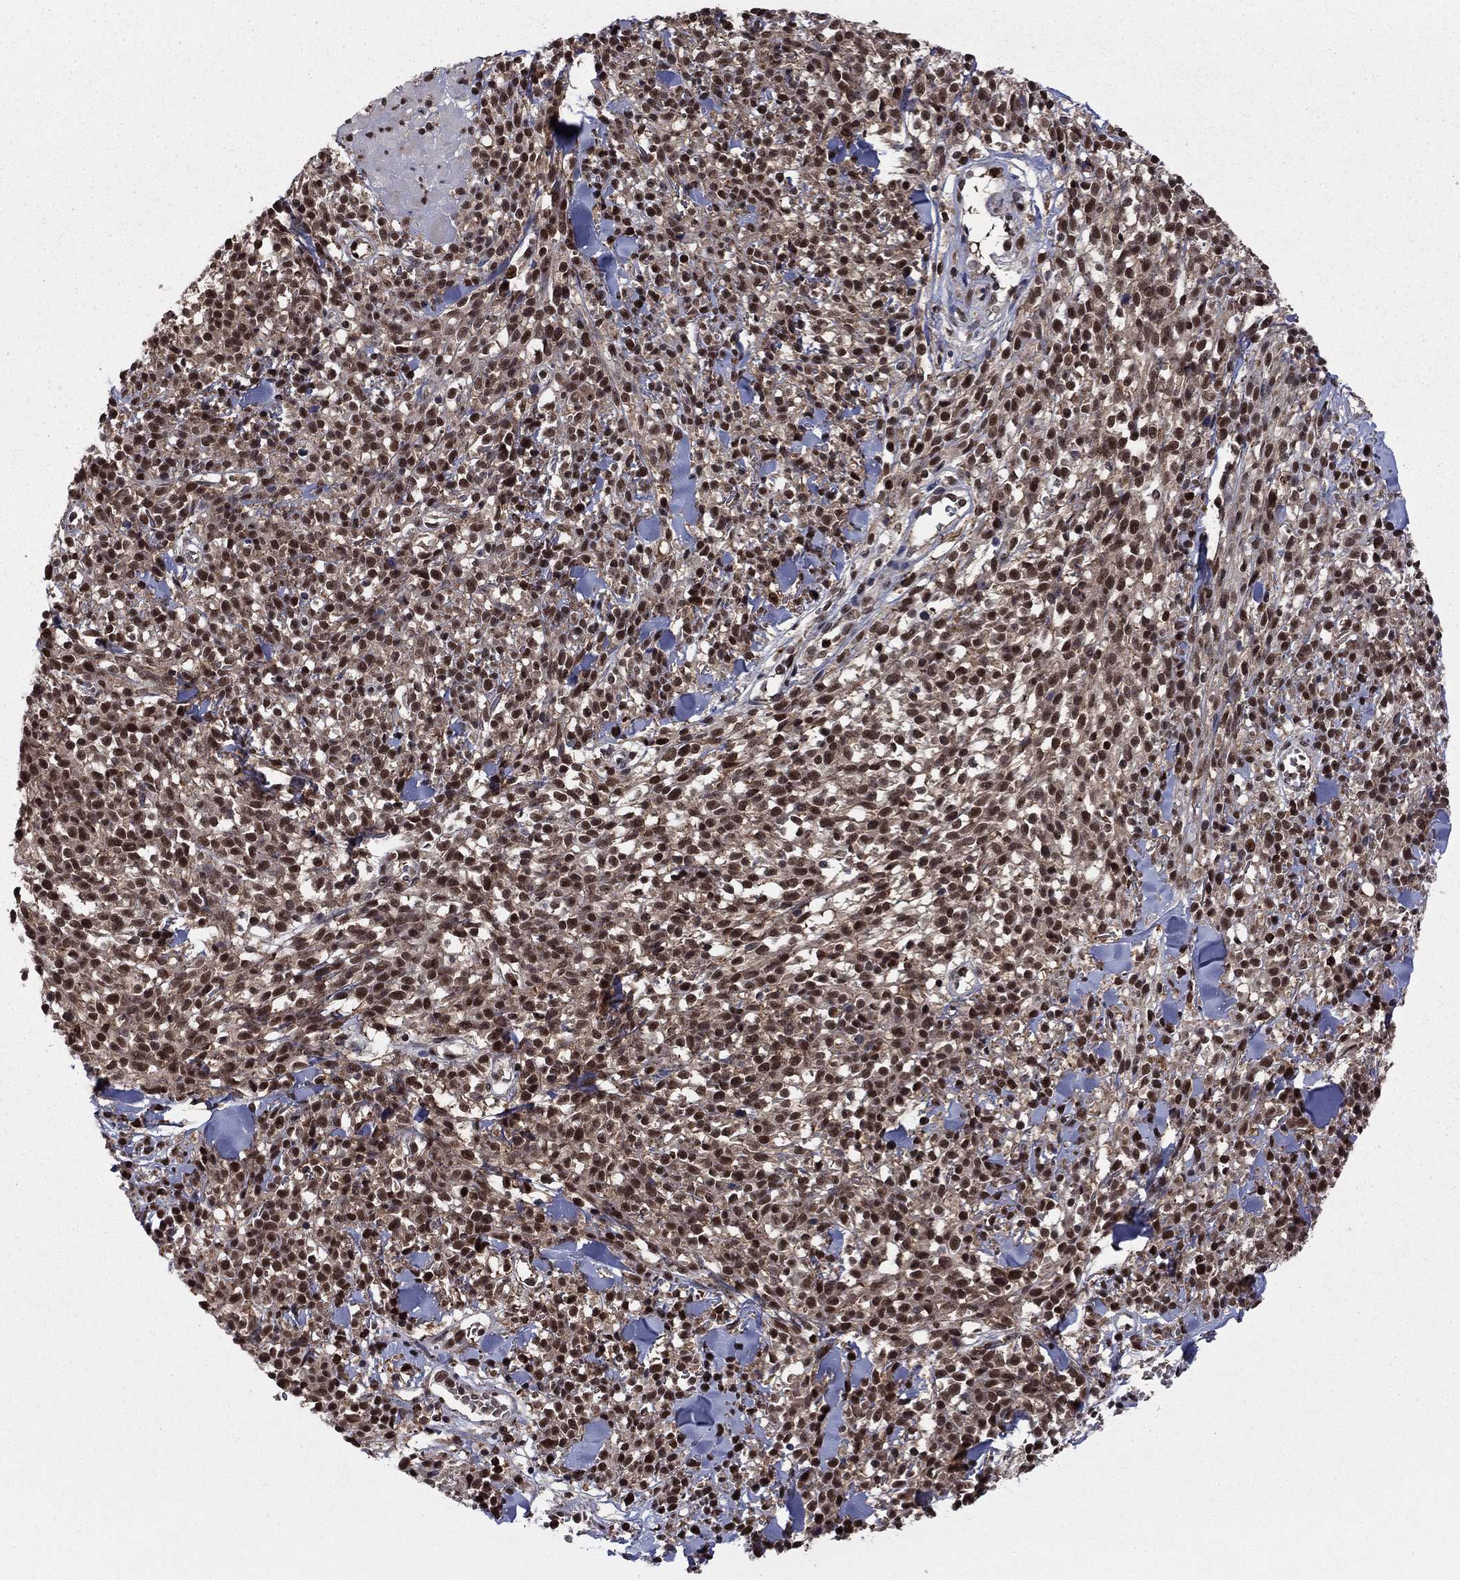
{"staining": {"intensity": "strong", "quantity": ">75%", "location": "nuclear"}, "tissue": "melanoma", "cell_type": "Tumor cells", "image_type": "cancer", "snomed": [{"axis": "morphology", "description": "Malignant melanoma, NOS"}, {"axis": "topography", "description": "Skin"}, {"axis": "topography", "description": "Skin of trunk"}], "caption": "Immunohistochemical staining of malignant melanoma reveals high levels of strong nuclear positivity in about >75% of tumor cells. (brown staining indicates protein expression, while blue staining denotes nuclei).", "gene": "PSMD2", "patient": {"sex": "male", "age": 74}}